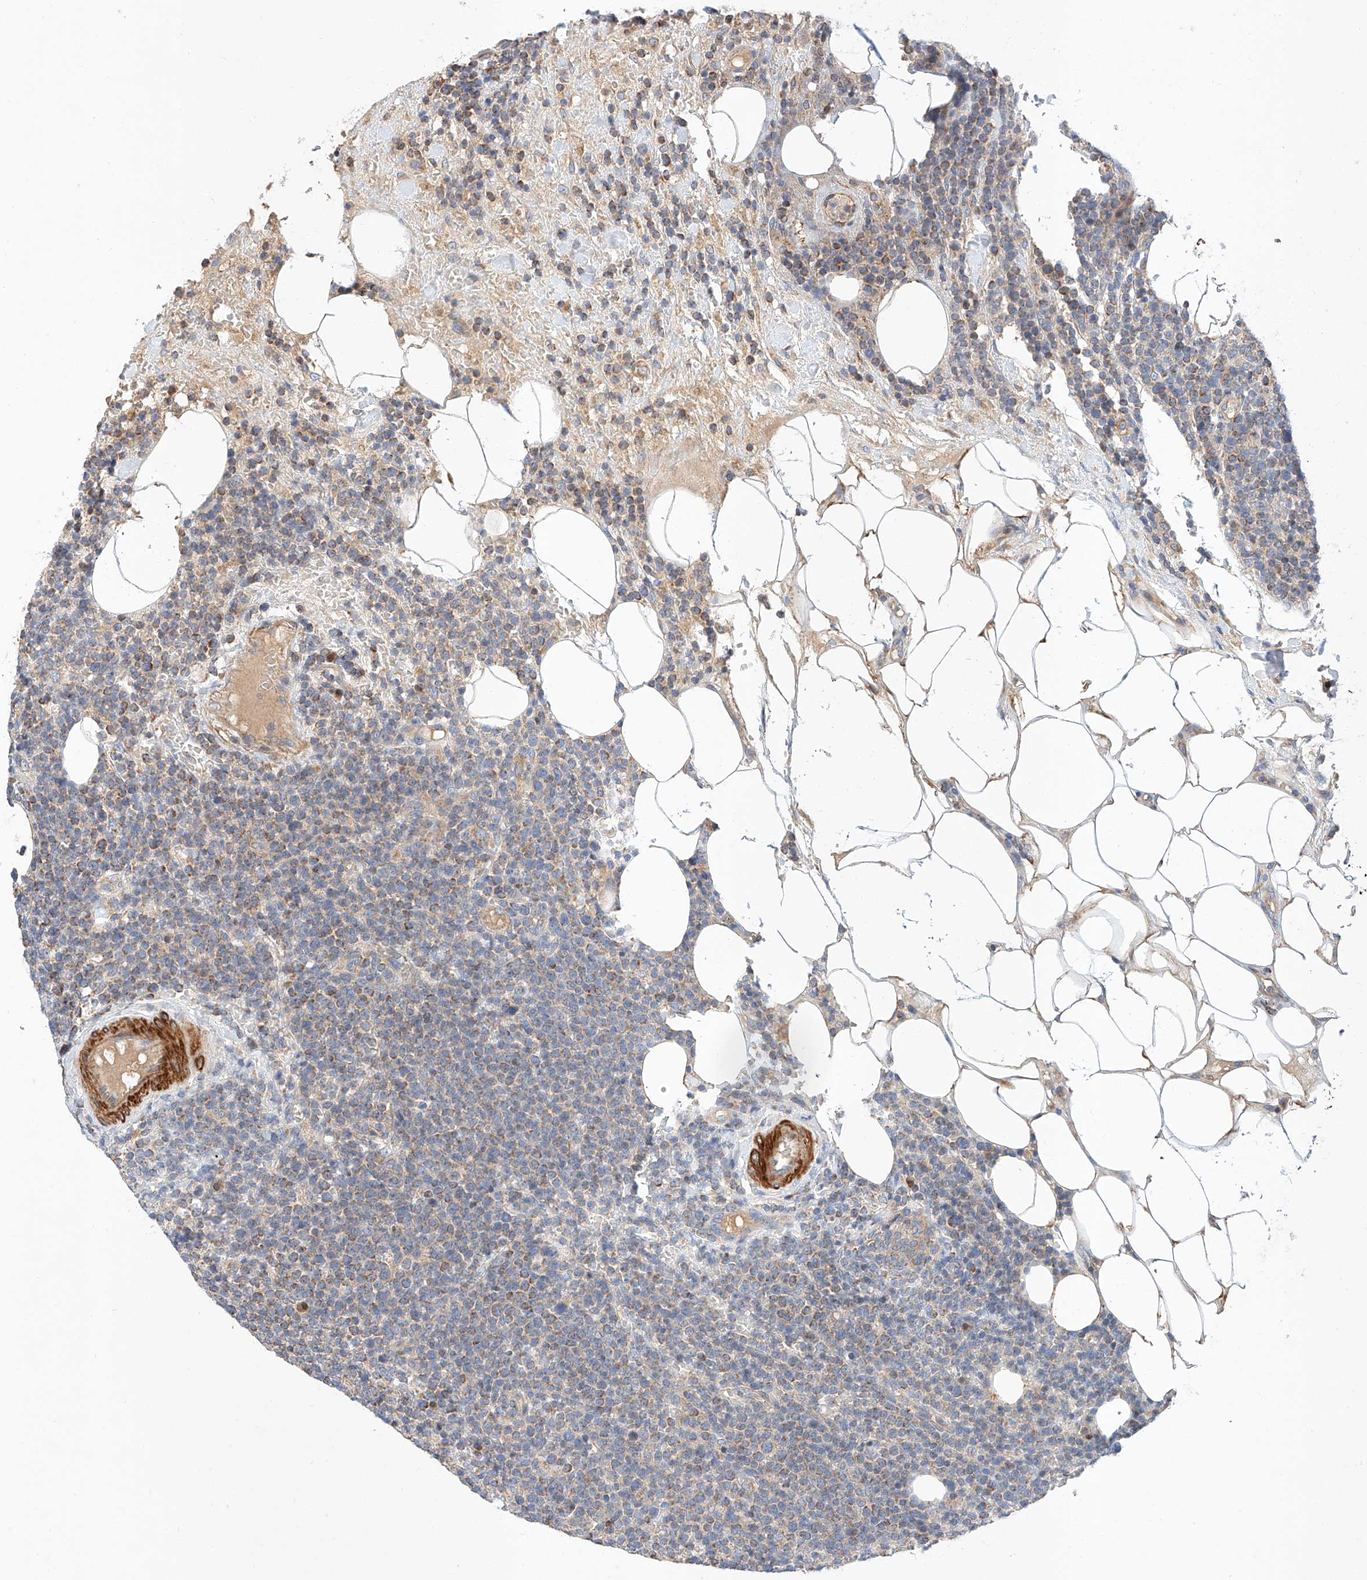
{"staining": {"intensity": "moderate", "quantity": "<25%", "location": "cytoplasmic/membranous"}, "tissue": "lymphoma", "cell_type": "Tumor cells", "image_type": "cancer", "snomed": [{"axis": "morphology", "description": "Malignant lymphoma, non-Hodgkin's type, High grade"}, {"axis": "topography", "description": "Lymph node"}], "caption": "Immunohistochemical staining of lymphoma exhibits moderate cytoplasmic/membranous protein positivity in about <25% of tumor cells.", "gene": "C6orf118", "patient": {"sex": "male", "age": 61}}